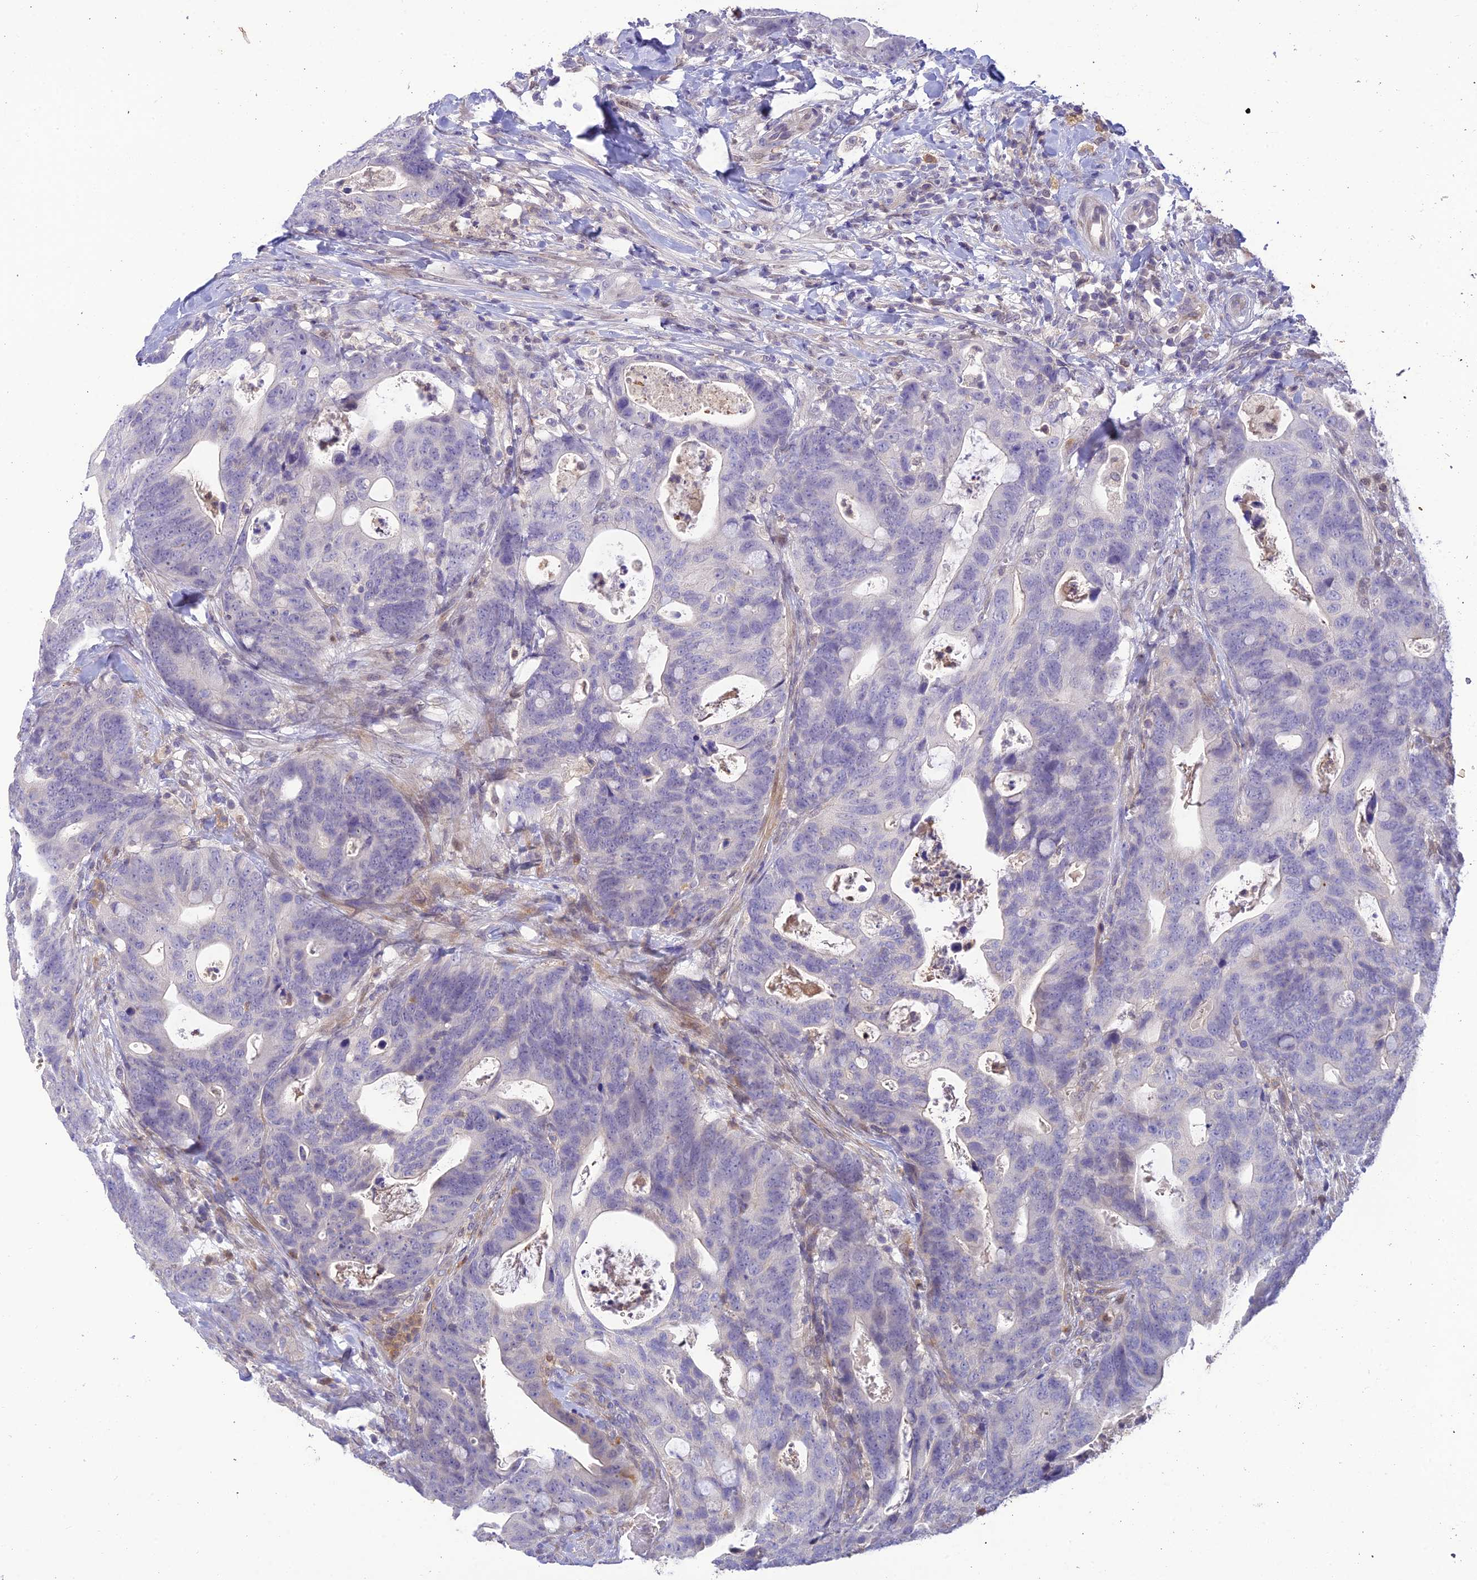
{"staining": {"intensity": "negative", "quantity": "none", "location": "none"}, "tissue": "colorectal cancer", "cell_type": "Tumor cells", "image_type": "cancer", "snomed": [{"axis": "morphology", "description": "Adenocarcinoma, NOS"}, {"axis": "topography", "description": "Colon"}], "caption": "Protein analysis of colorectal cancer (adenocarcinoma) demonstrates no significant expression in tumor cells. (Brightfield microscopy of DAB IHC at high magnification).", "gene": "BMT2", "patient": {"sex": "female", "age": 82}}